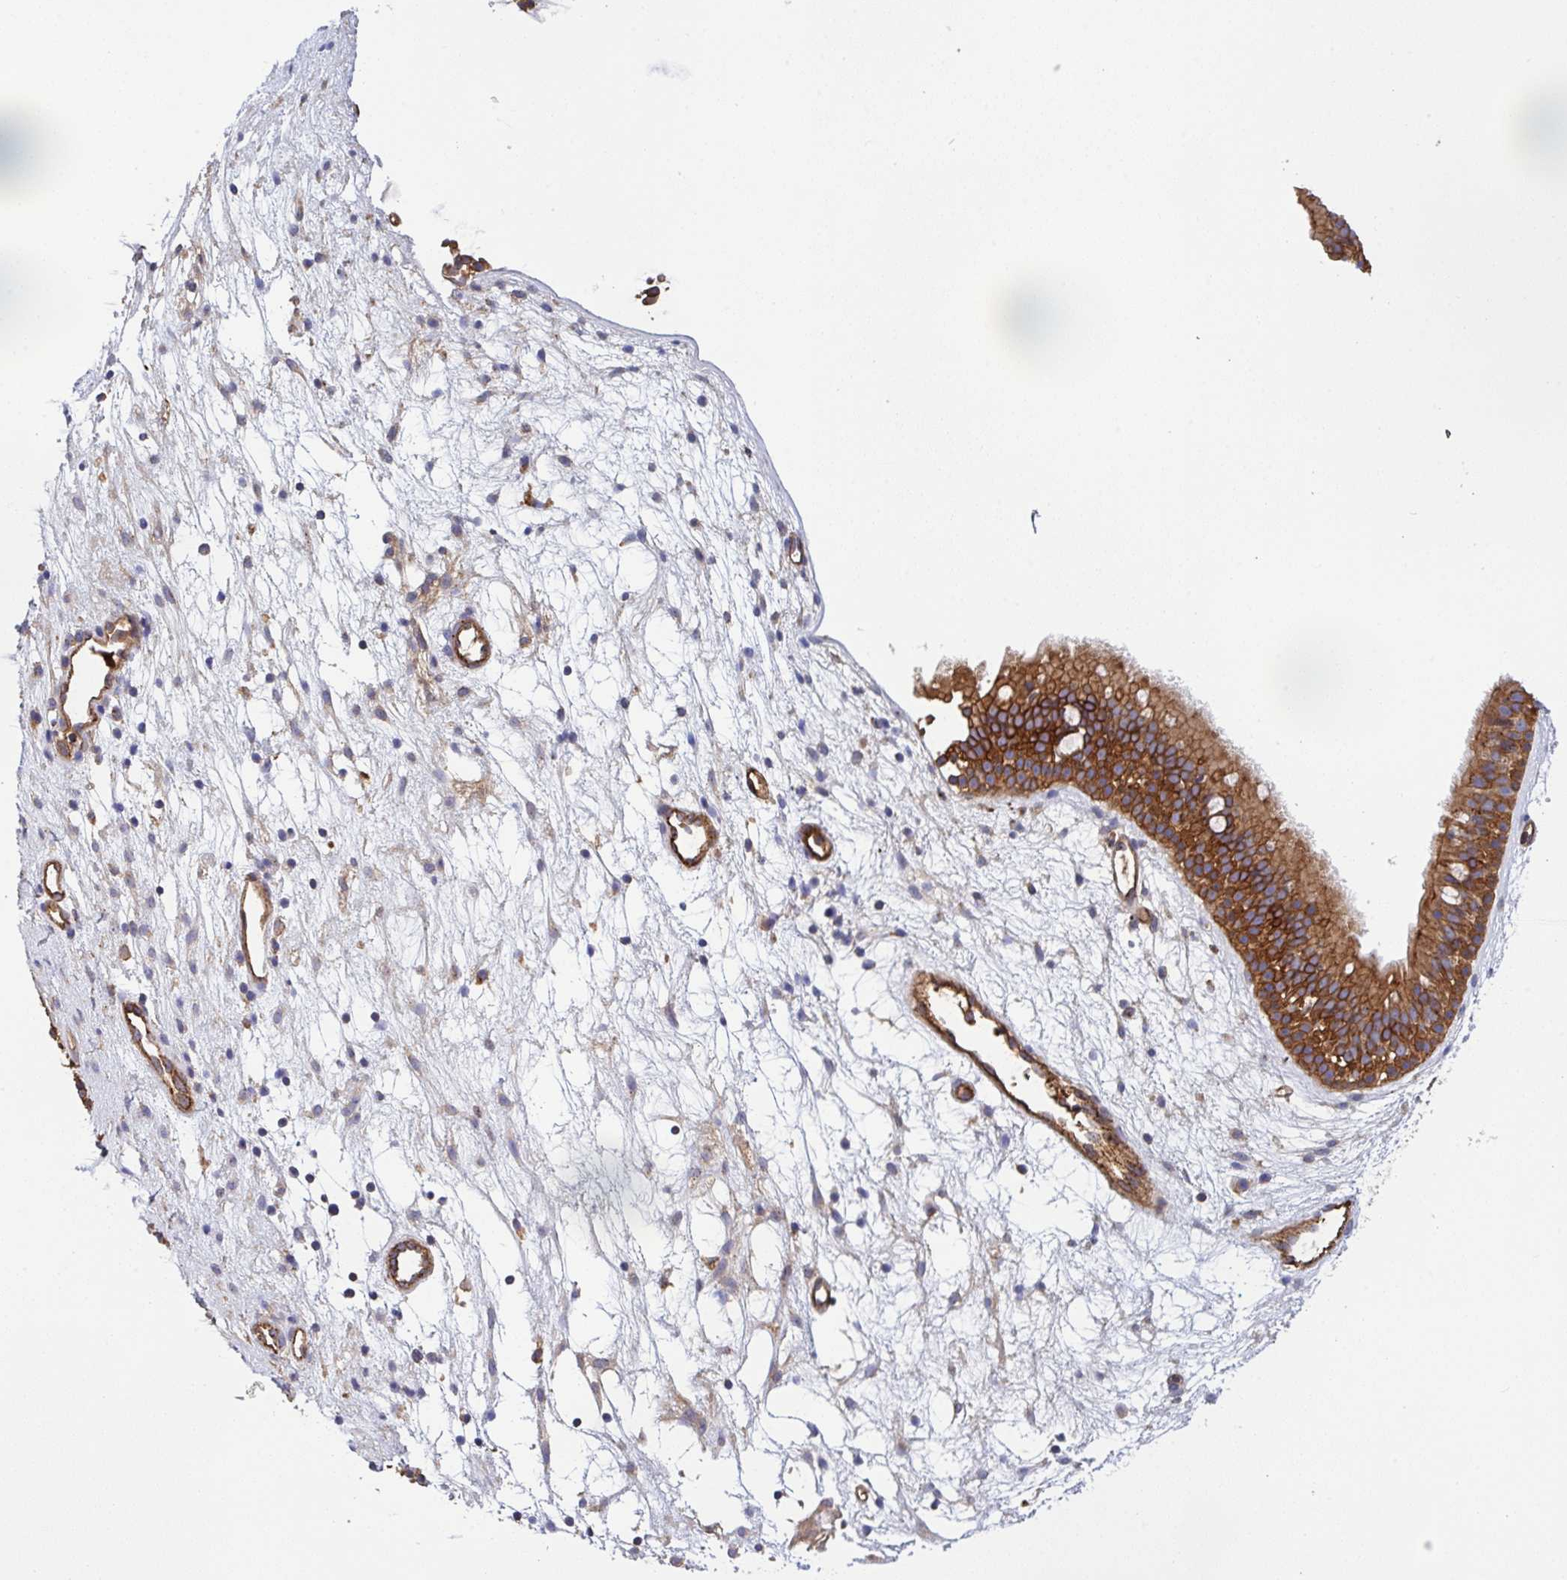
{"staining": {"intensity": "strong", "quantity": ">75%", "location": "cytoplasmic/membranous"}, "tissue": "nasopharynx", "cell_type": "Respiratory epithelial cells", "image_type": "normal", "snomed": [{"axis": "morphology", "description": "Normal tissue, NOS"}, {"axis": "morphology", "description": "Polyp, NOS"}, {"axis": "topography", "description": "Nasopharynx"}], "caption": "A brown stain shows strong cytoplasmic/membranous expression of a protein in respiratory epithelial cells of normal nasopharynx. (DAB (3,3'-diaminobenzidine) IHC, brown staining for protein, blue staining for nuclei).", "gene": "C4orf36", "patient": {"sex": "male", "age": 83}}